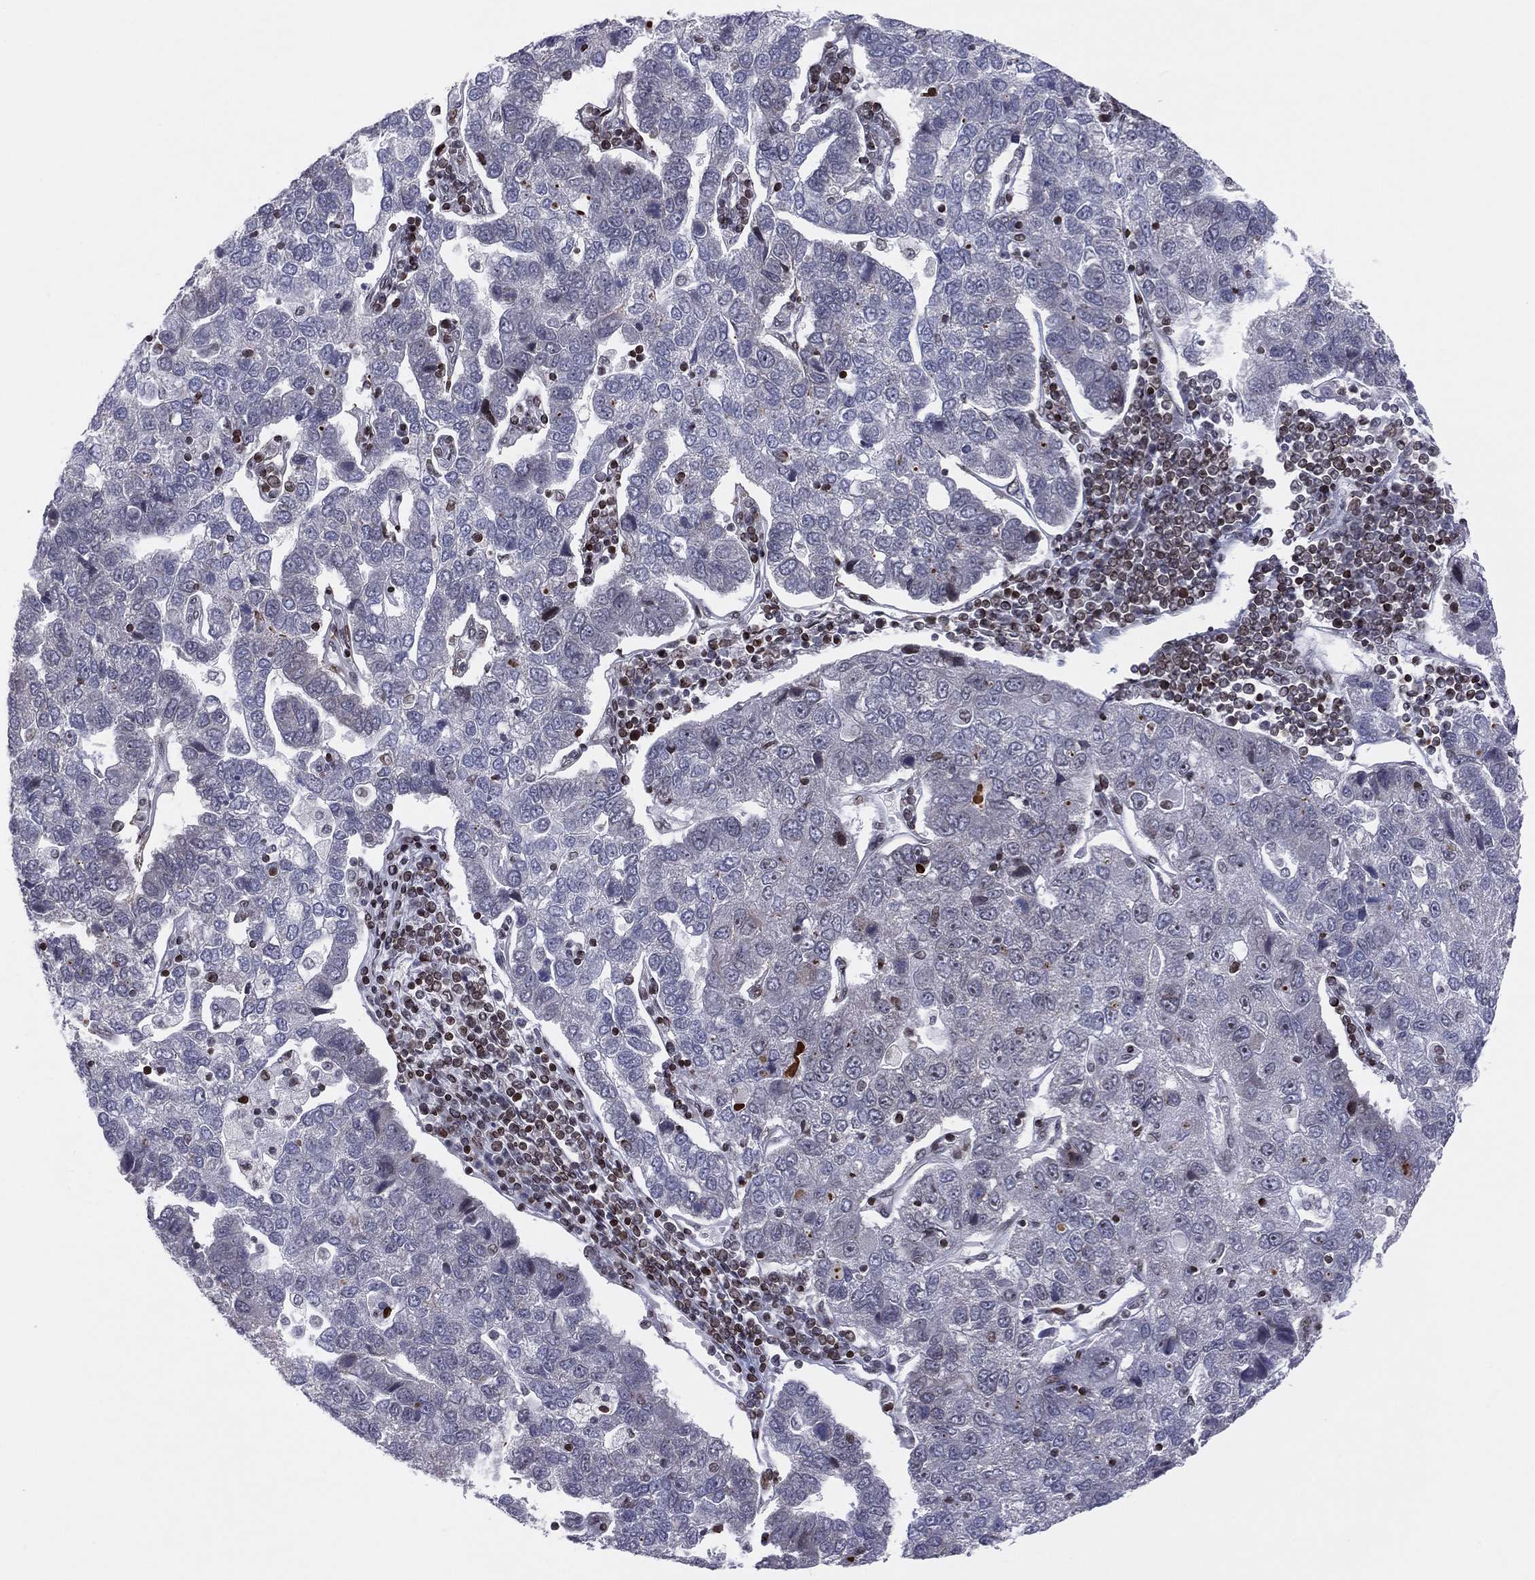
{"staining": {"intensity": "negative", "quantity": "none", "location": "none"}, "tissue": "pancreatic cancer", "cell_type": "Tumor cells", "image_type": "cancer", "snomed": [{"axis": "morphology", "description": "Adenocarcinoma, NOS"}, {"axis": "topography", "description": "Pancreas"}], "caption": "Adenocarcinoma (pancreatic) was stained to show a protein in brown. There is no significant expression in tumor cells.", "gene": "DBF4B", "patient": {"sex": "female", "age": 61}}